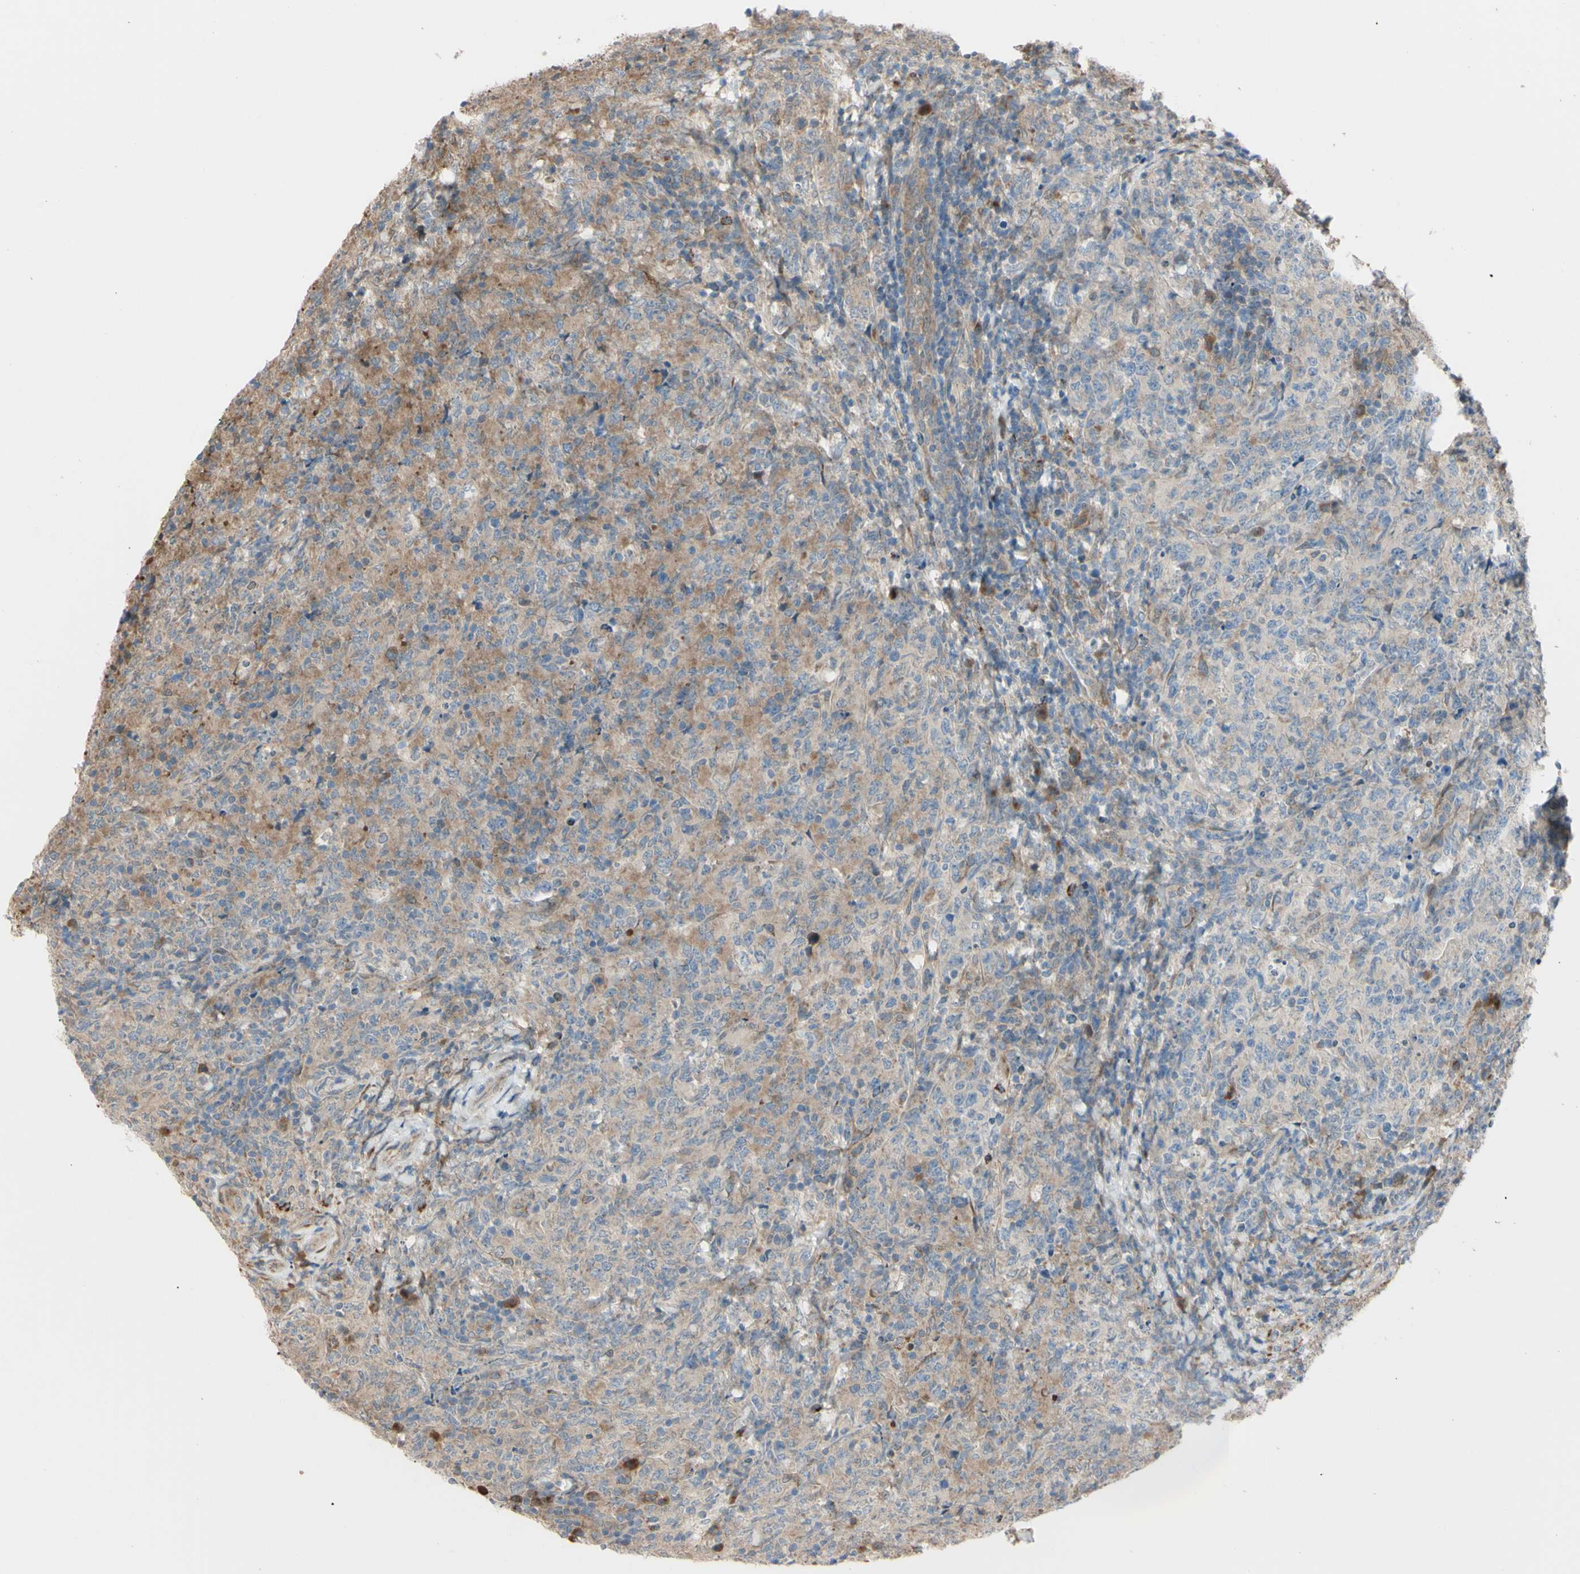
{"staining": {"intensity": "moderate", "quantity": "25%-75%", "location": "cytoplasmic/membranous"}, "tissue": "lymphoma", "cell_type": "Tumor cells", "image_type": "cancer", "snomed": [{"axis": "morphology", "description": "Malignant lymphoma, non-Hodgkin's type, High grade"}, {"axis": "topography", "description": "Tonsil"}], "caption": "DAB immunohistochemical staining of human high-grade malignant lymphoma, non-Hodgkin's type reveals moderate cytoplasmic/membranous protein expression in approximately 25%-75% of tumor cells.", "gene": "EIF5A", "patient": {"sex": "female", "age": 36}}